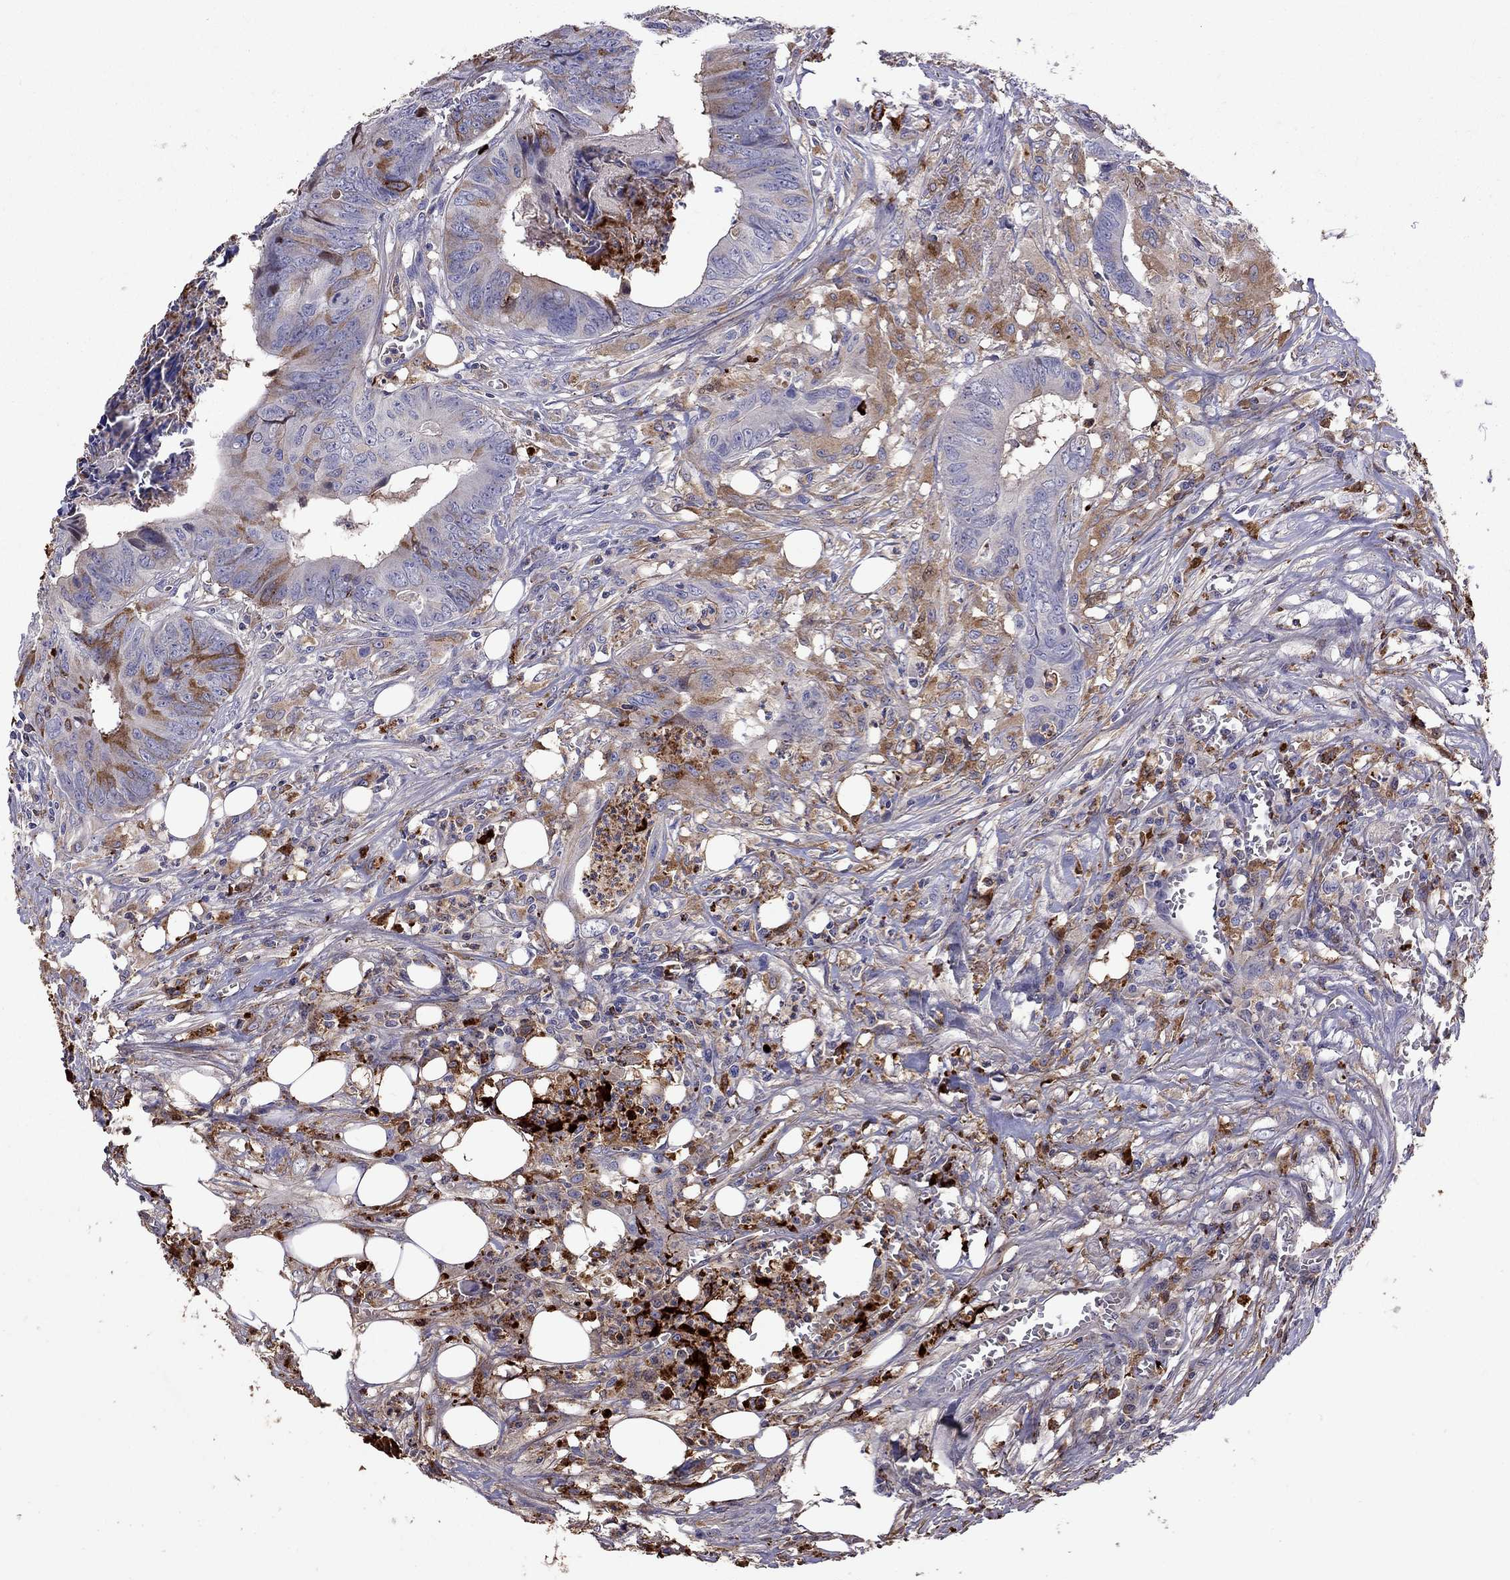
{"staining": {"intensity": "moderate", "quantity": "25%-75%", "location": "cytoplasmic/membranous"}, "tissue": "colorectal cancer", "cell_type": "Tumor cells", "image_type": "cancer", "snomed": [{"axis": "morphology", "description": "Adenocarcinoma, NOS"}, {"axis": "topography", "description": "Colon"}], "caption": "About 25%-75% of tumor cells in adenocarcinoma (colorectal) reveal moderate cytoplasmic/membranous protein expression as visualized by brown immunohistochemical staining.", "gene": "SERPINA3", "patient": {"sex": "male", "age": 84}}